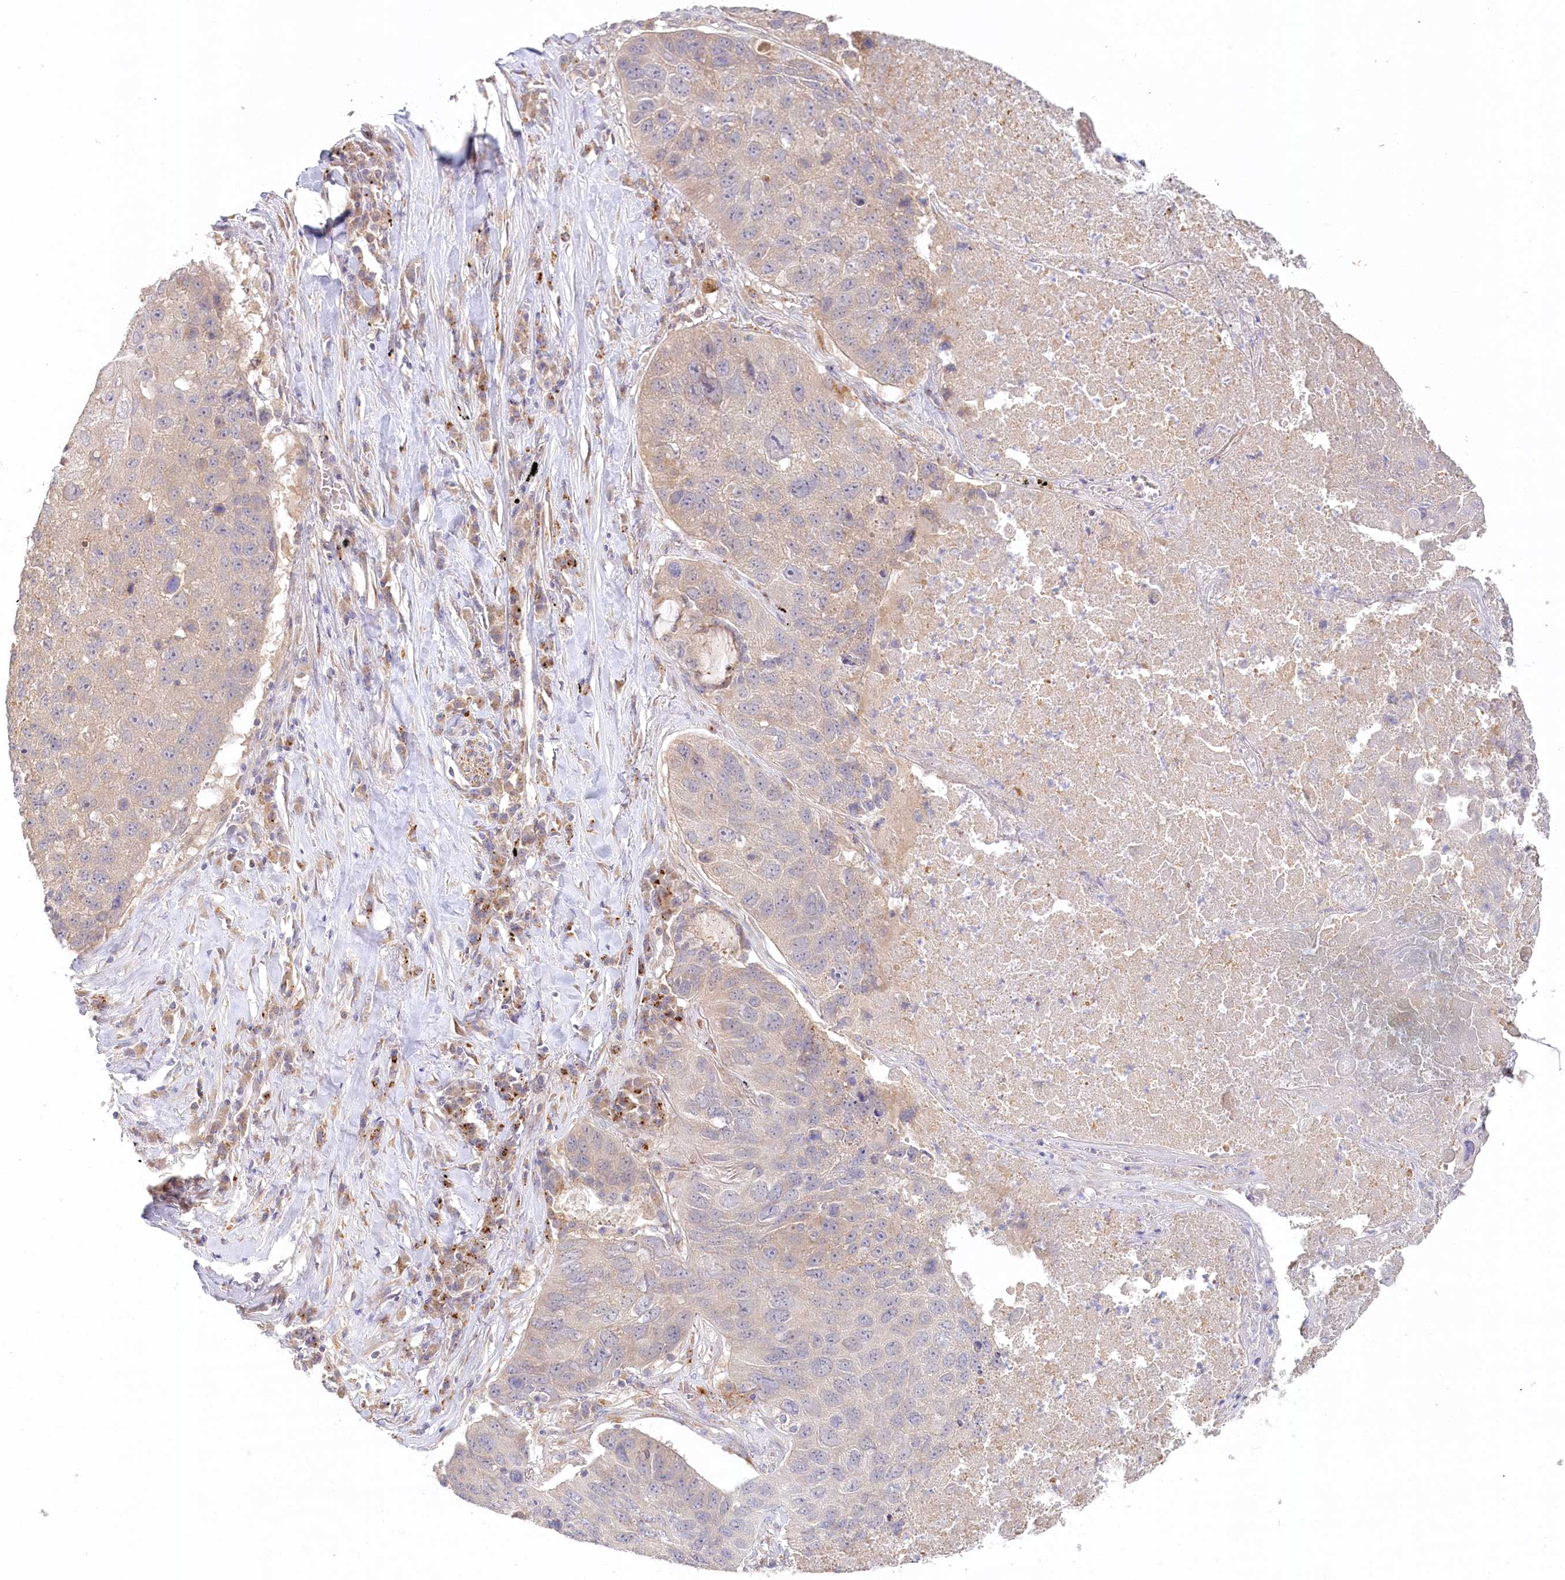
{"staining": {"intensity": "negative", "quantity": "none", "location": "none"}, "tissue": "lung cancer", "cell_type": "Tumor cells", "image_type": "cancer", "snomed": [{"axis": "morphology", "description": "Squamous cell carcinoma, NOS"}, {"axis": "topography", "description": "Lung"}], "caption": "Lung squamous cell carcinoma stained for a protein using immunohistochemistry (IHC) demonstrates no positivity tumor cells.", "gene": "VSIG1", "patient": {"sex": "male", "age": 61}}